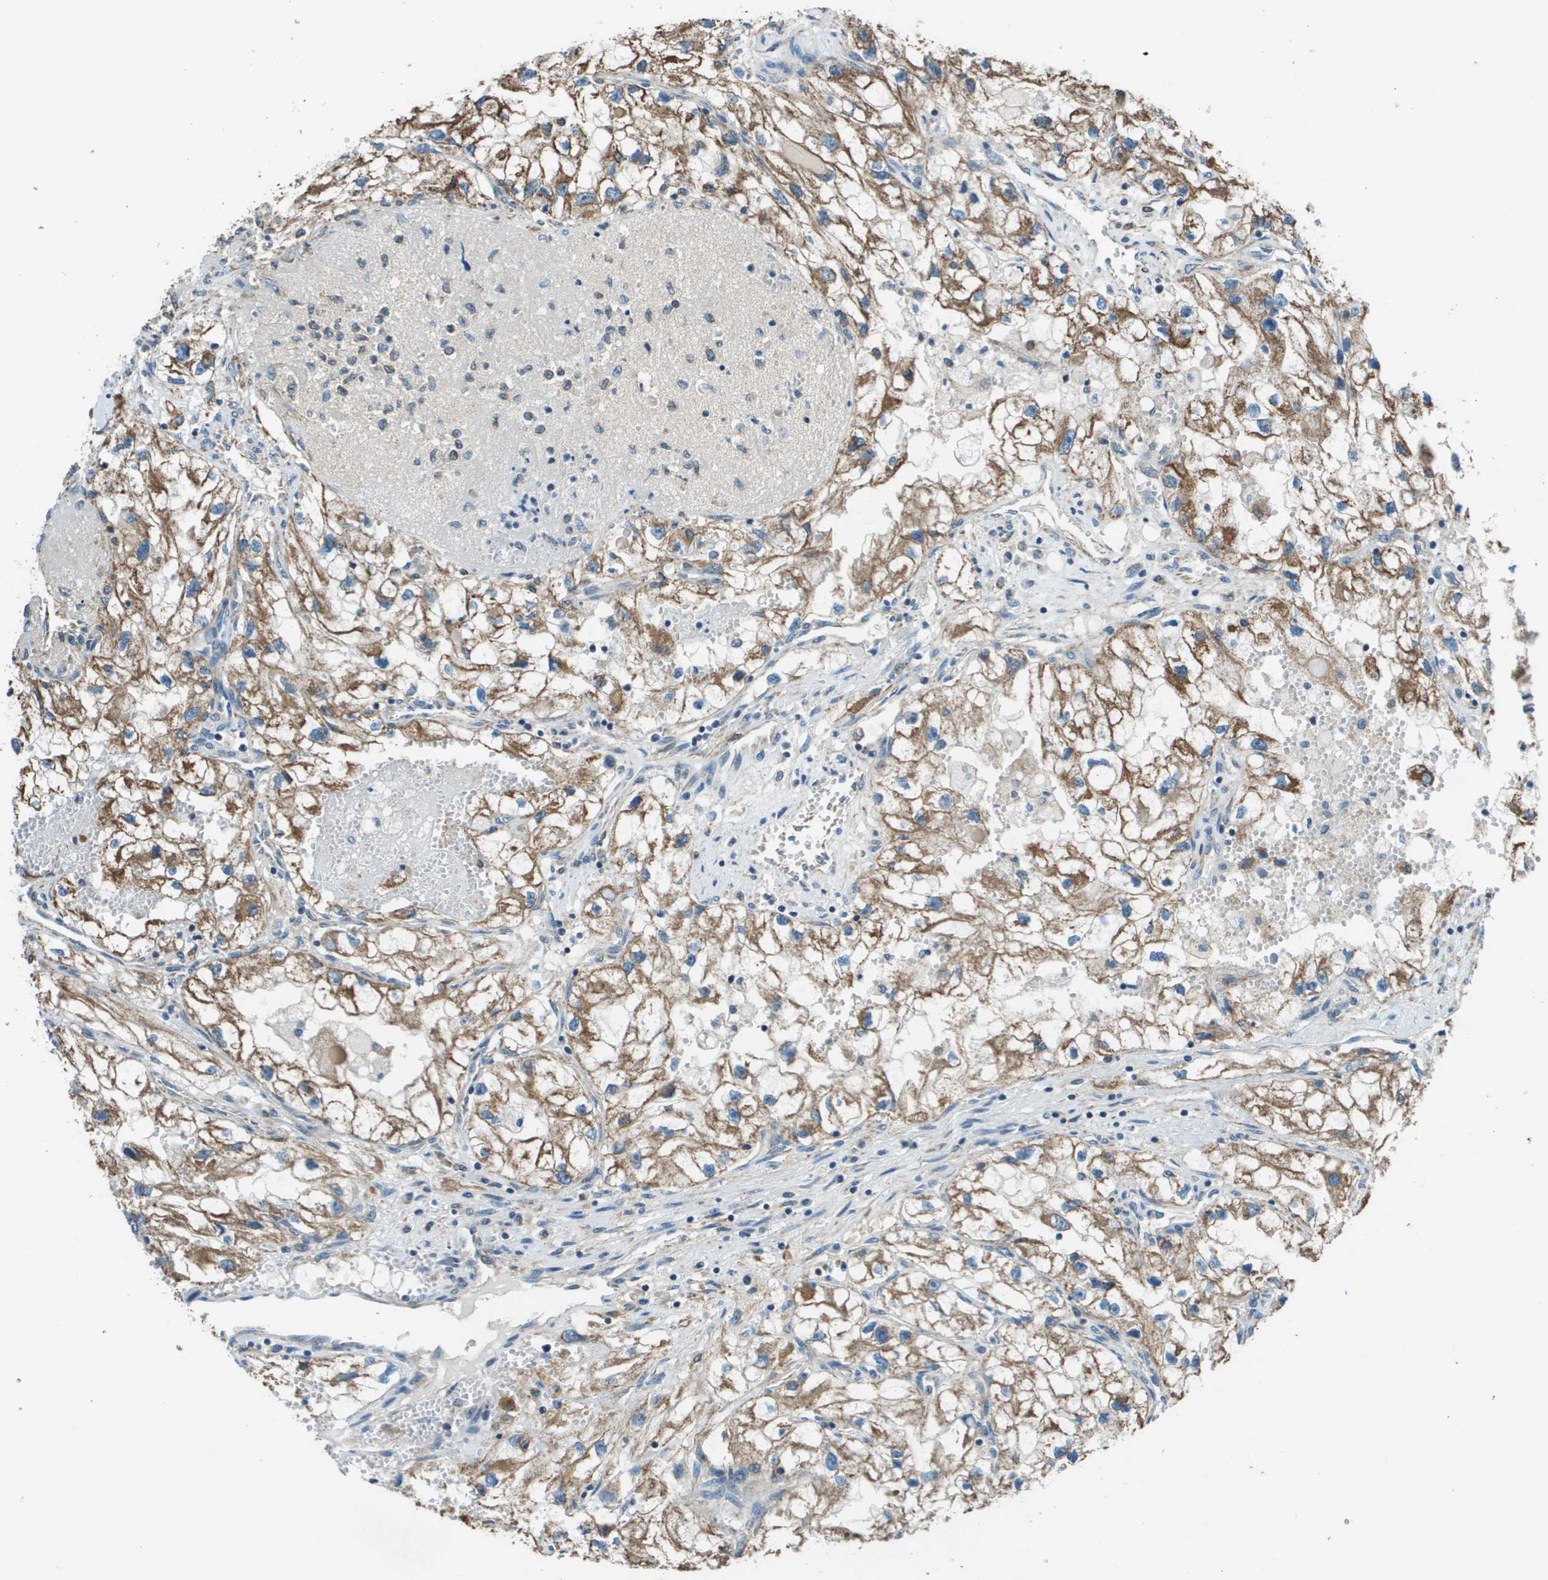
{"staining": {"intensity": "moderate", "quantity": ">75%", "location": "cytoplasmic/membranous"}, "tissue": "renal cancer", "cell_type": "Tumor cells", "image_type": "cancer", "snomed": [{"axis": "morphology", "description": "Adenocarcinoma, NOS"}, {"axis": "topography", "description": "Kidney"}], "caption": "Protein expression analysis of renal cancer reveals moderate cytoplasmic/membranous positivity in about >75% of tumor cells.", "gene": "TMEM51", "patient": {"sex": "female", "age": 70}}